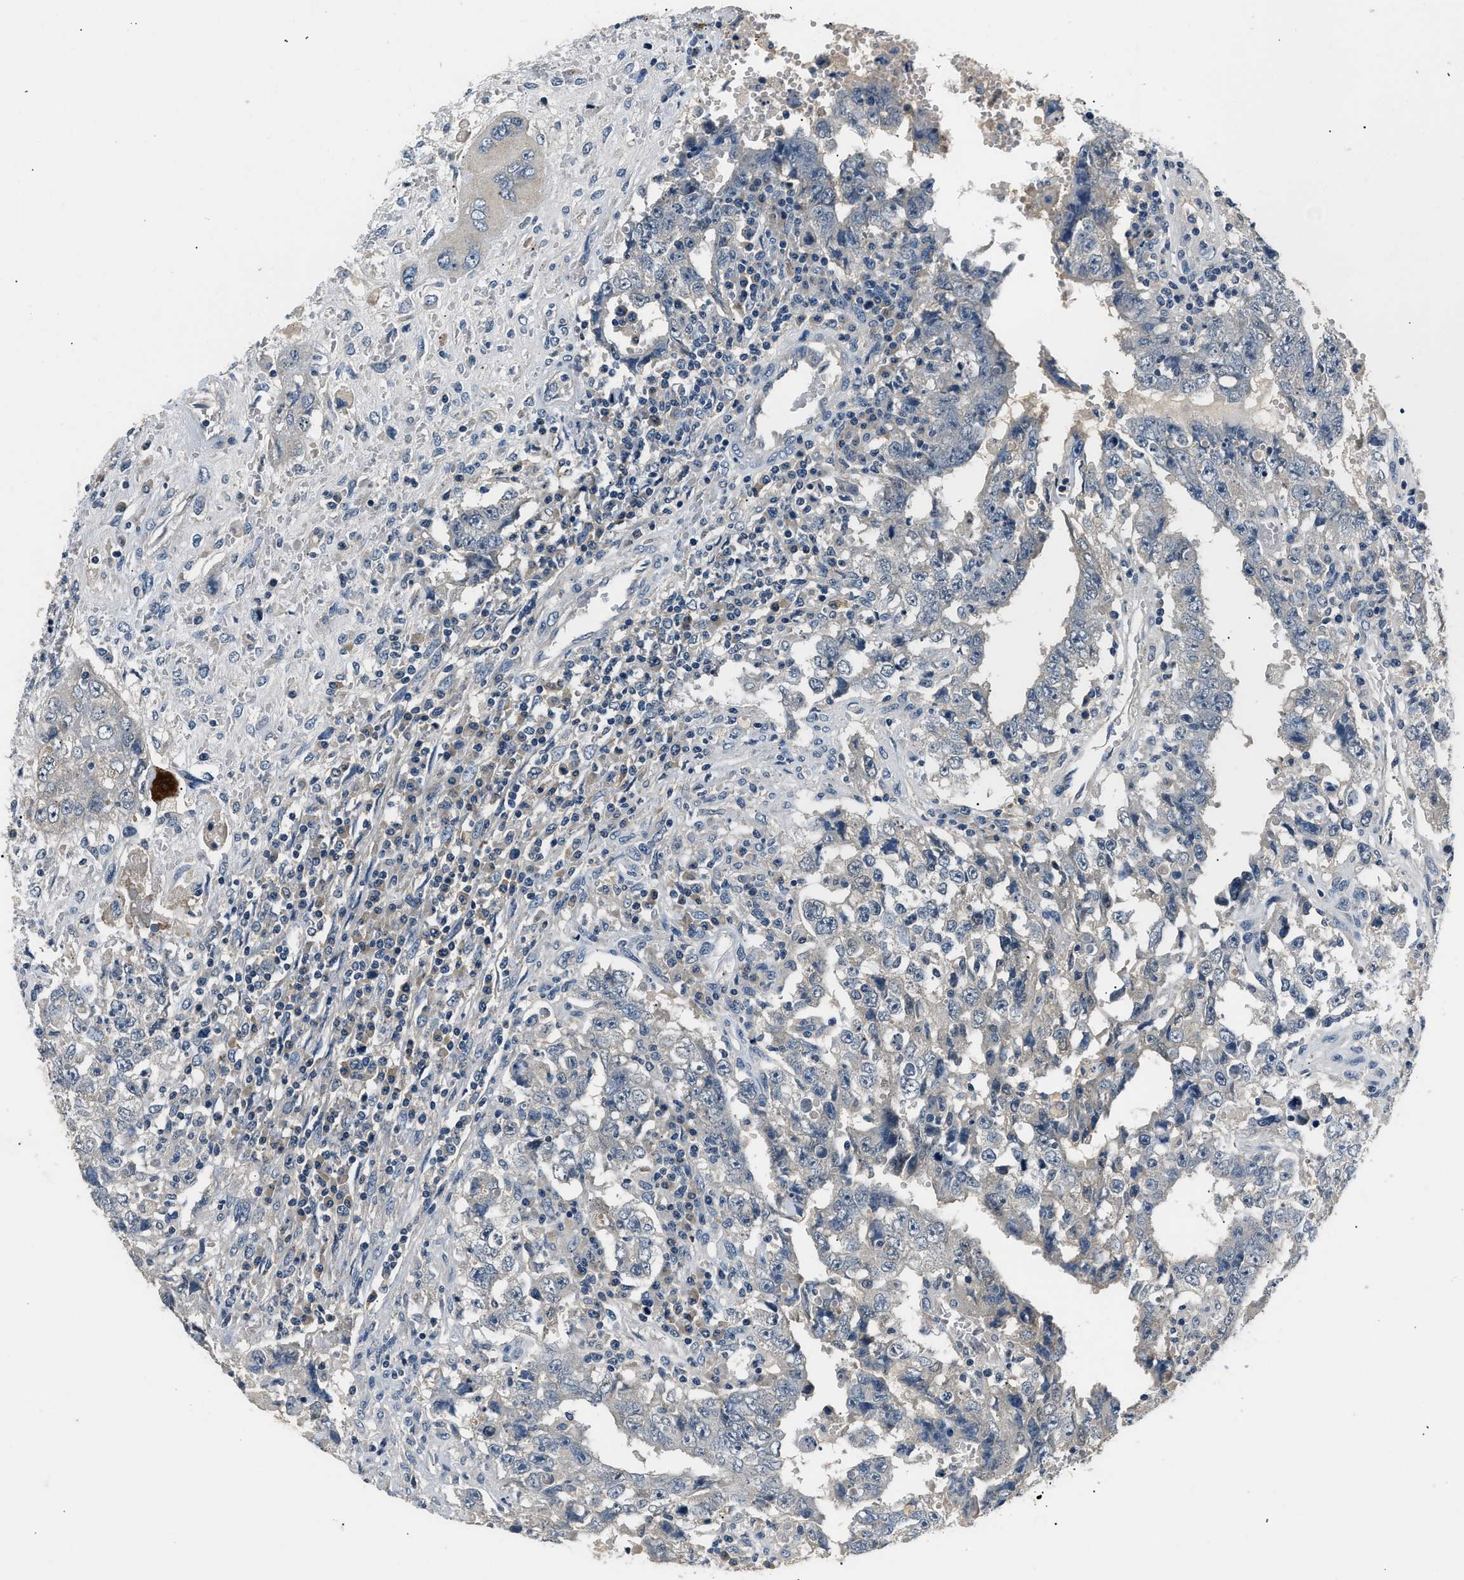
{"staining": {"intensity": "negative", "quantity": "none", "location": "none"}, "tissue": "testis cancer", "cell_type": "Tumor cells", "image_type": "cancer", "snomed": [{"axis": "morphology", "description": "Carcinoma, Embryonal, NOS"}, {"axis": "topography", "description": "Testis"}], "caption": "The photomicrograph exhibits no staining of tumor cells in testis cancer (embryonal carcinoma).", "gene": "INHA", "patient": {"sex": "male", "age": 26}}